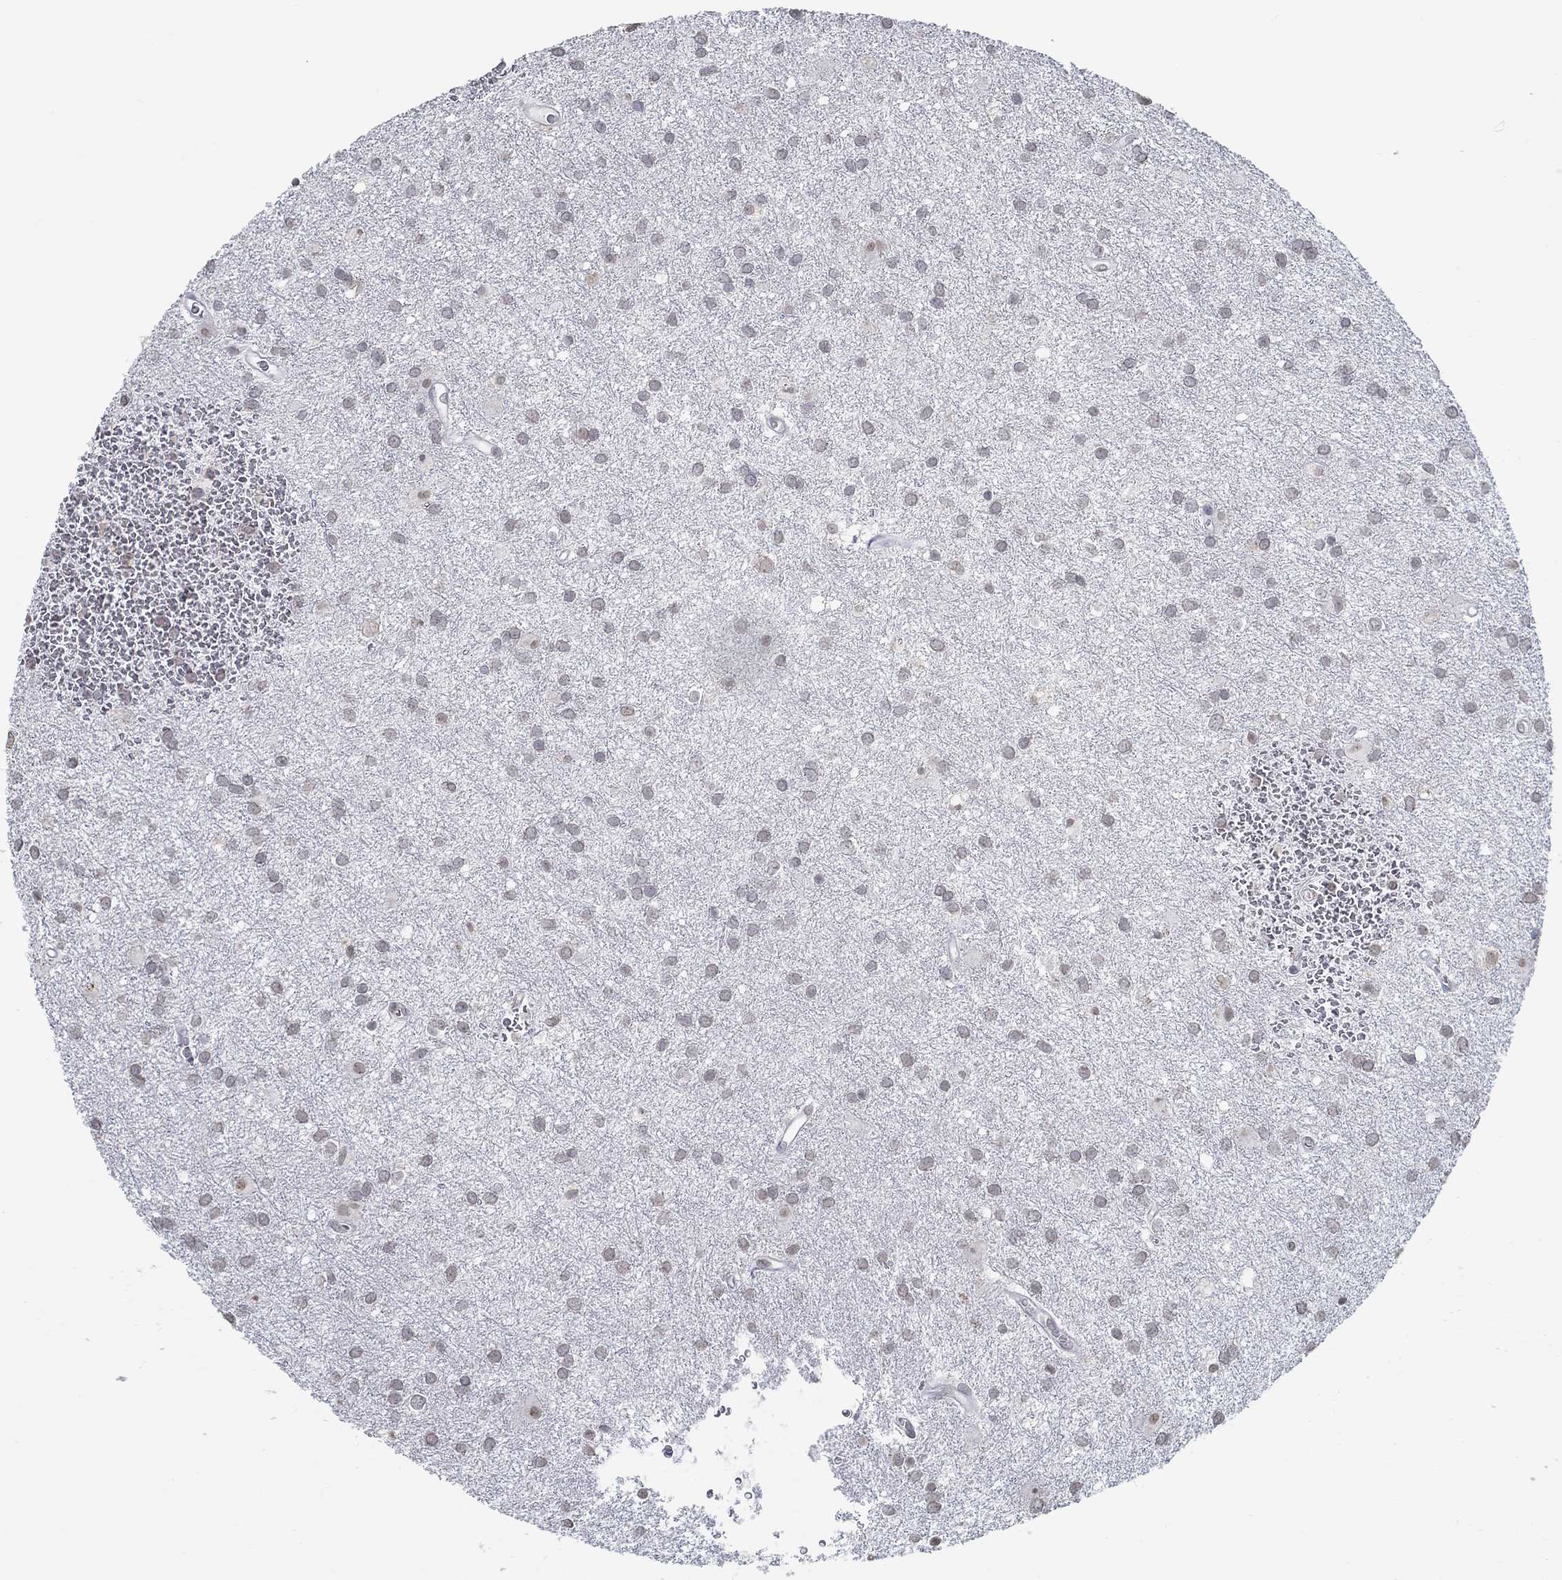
{"staining": {"intensity": "negative", "quantity": "none", "location": "none"}, "tissue": "glioma", "cell_type": "Tumor cells", "image_type": "cancer", "snomed": [{"axis": "morphology", "description": "Glioma, malignant, Low grade"}, {"axis": "topography", "description": "Brain"}], "caption": "Tumor cells are negative for protein expression in human glioma.", "gene": "NUP155", "patient": {"sex": "male", "age": 58}}